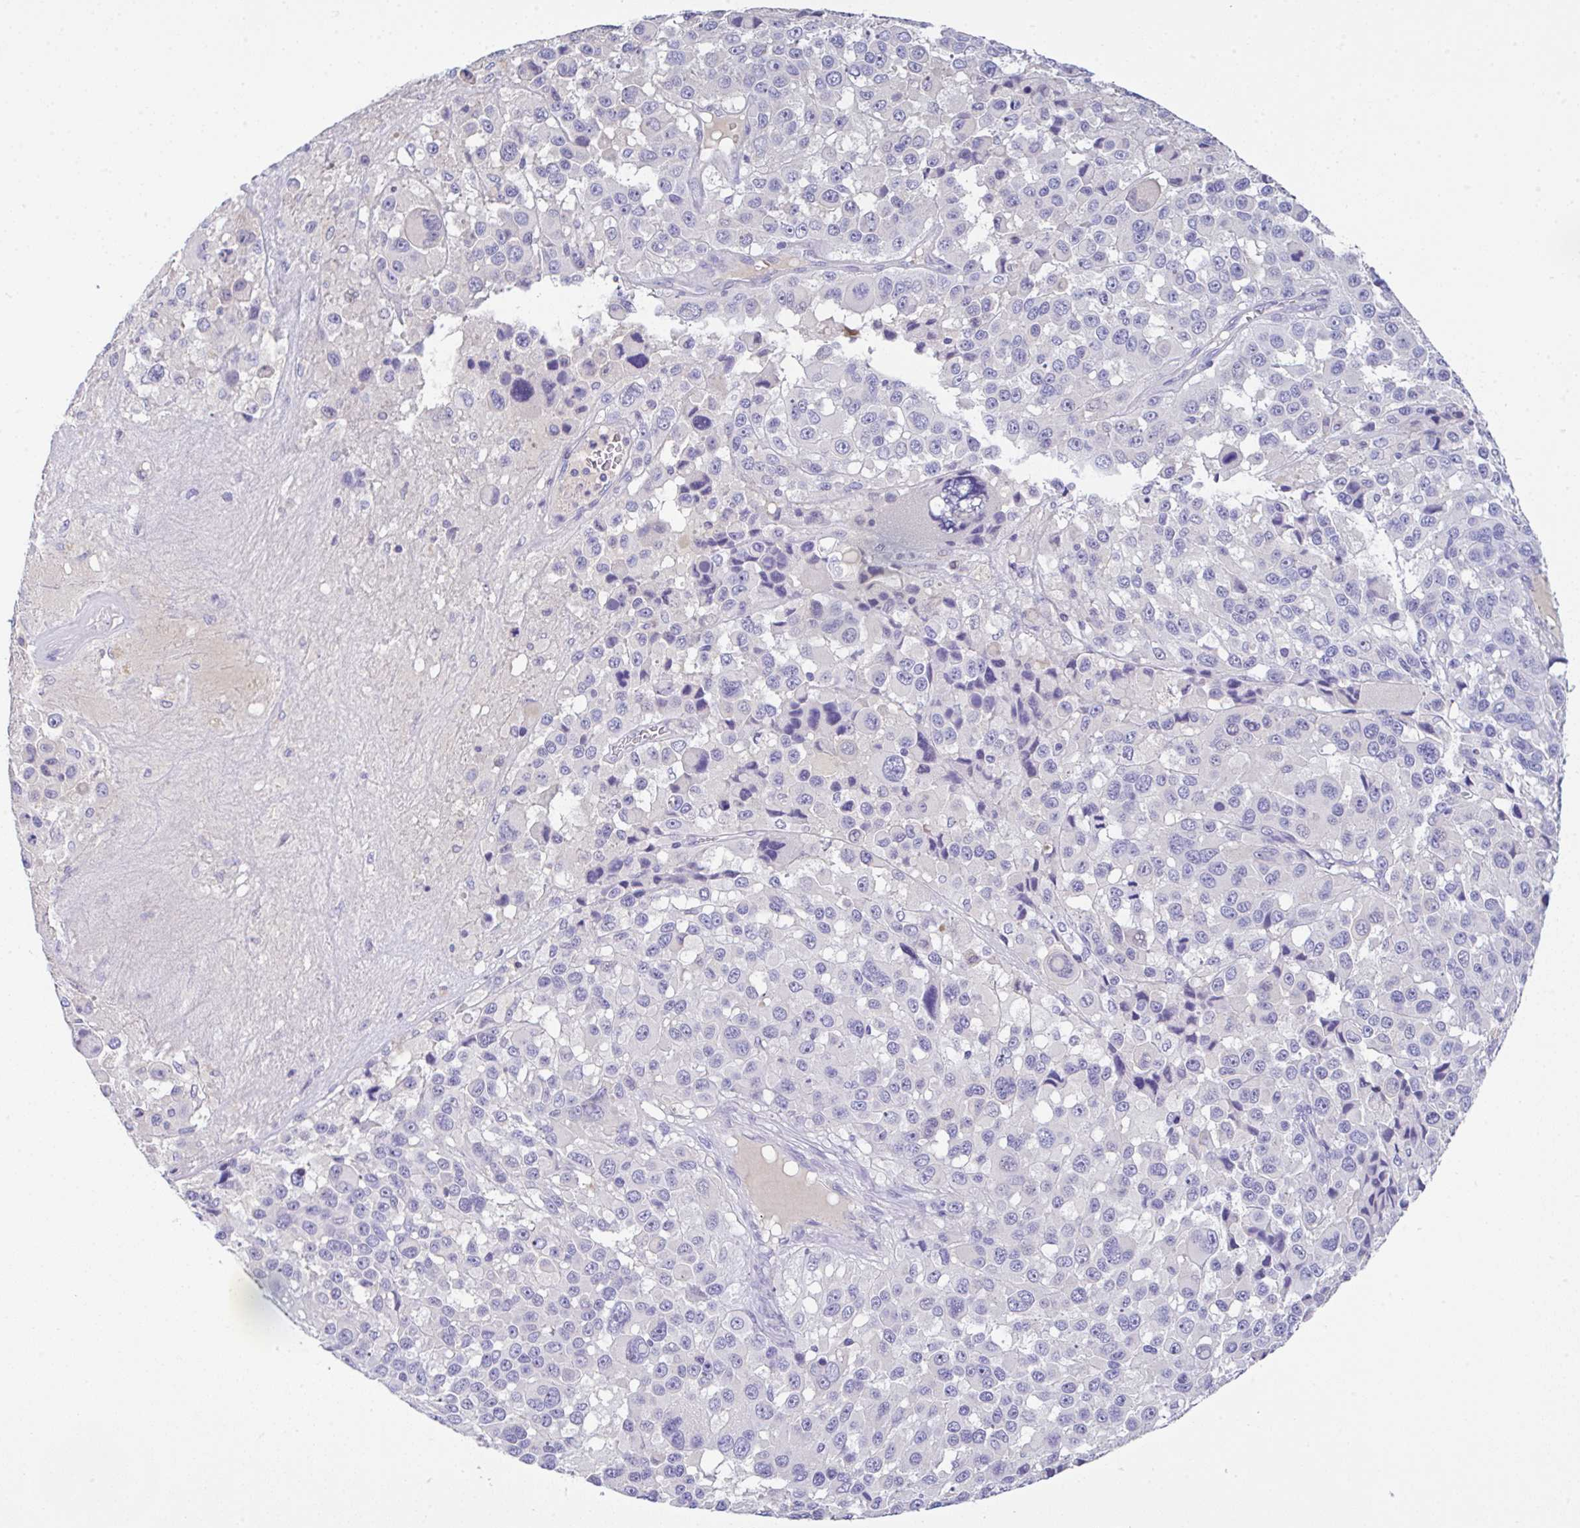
{"staining": {"intensity": "negative", "quantity": "none", "location": "none"}, "tissue": "melanoma", "cell_type": "Tumor cells", "image_type": "cancer", "snomed": [{"axis": "morphology", "description": "Malignant melanoma, Metastatic site"}, {"axis": "topography", "description": "Lymph node"}], "caption": "Immunohistochemistry (IHC) photomicrograph of neoplastic tissue: human melanoma stained with DAB displays no significant protein staining in tumor cells.", "gene": "SERPINE3", "patient": {"sex": "female", "age": 65}}